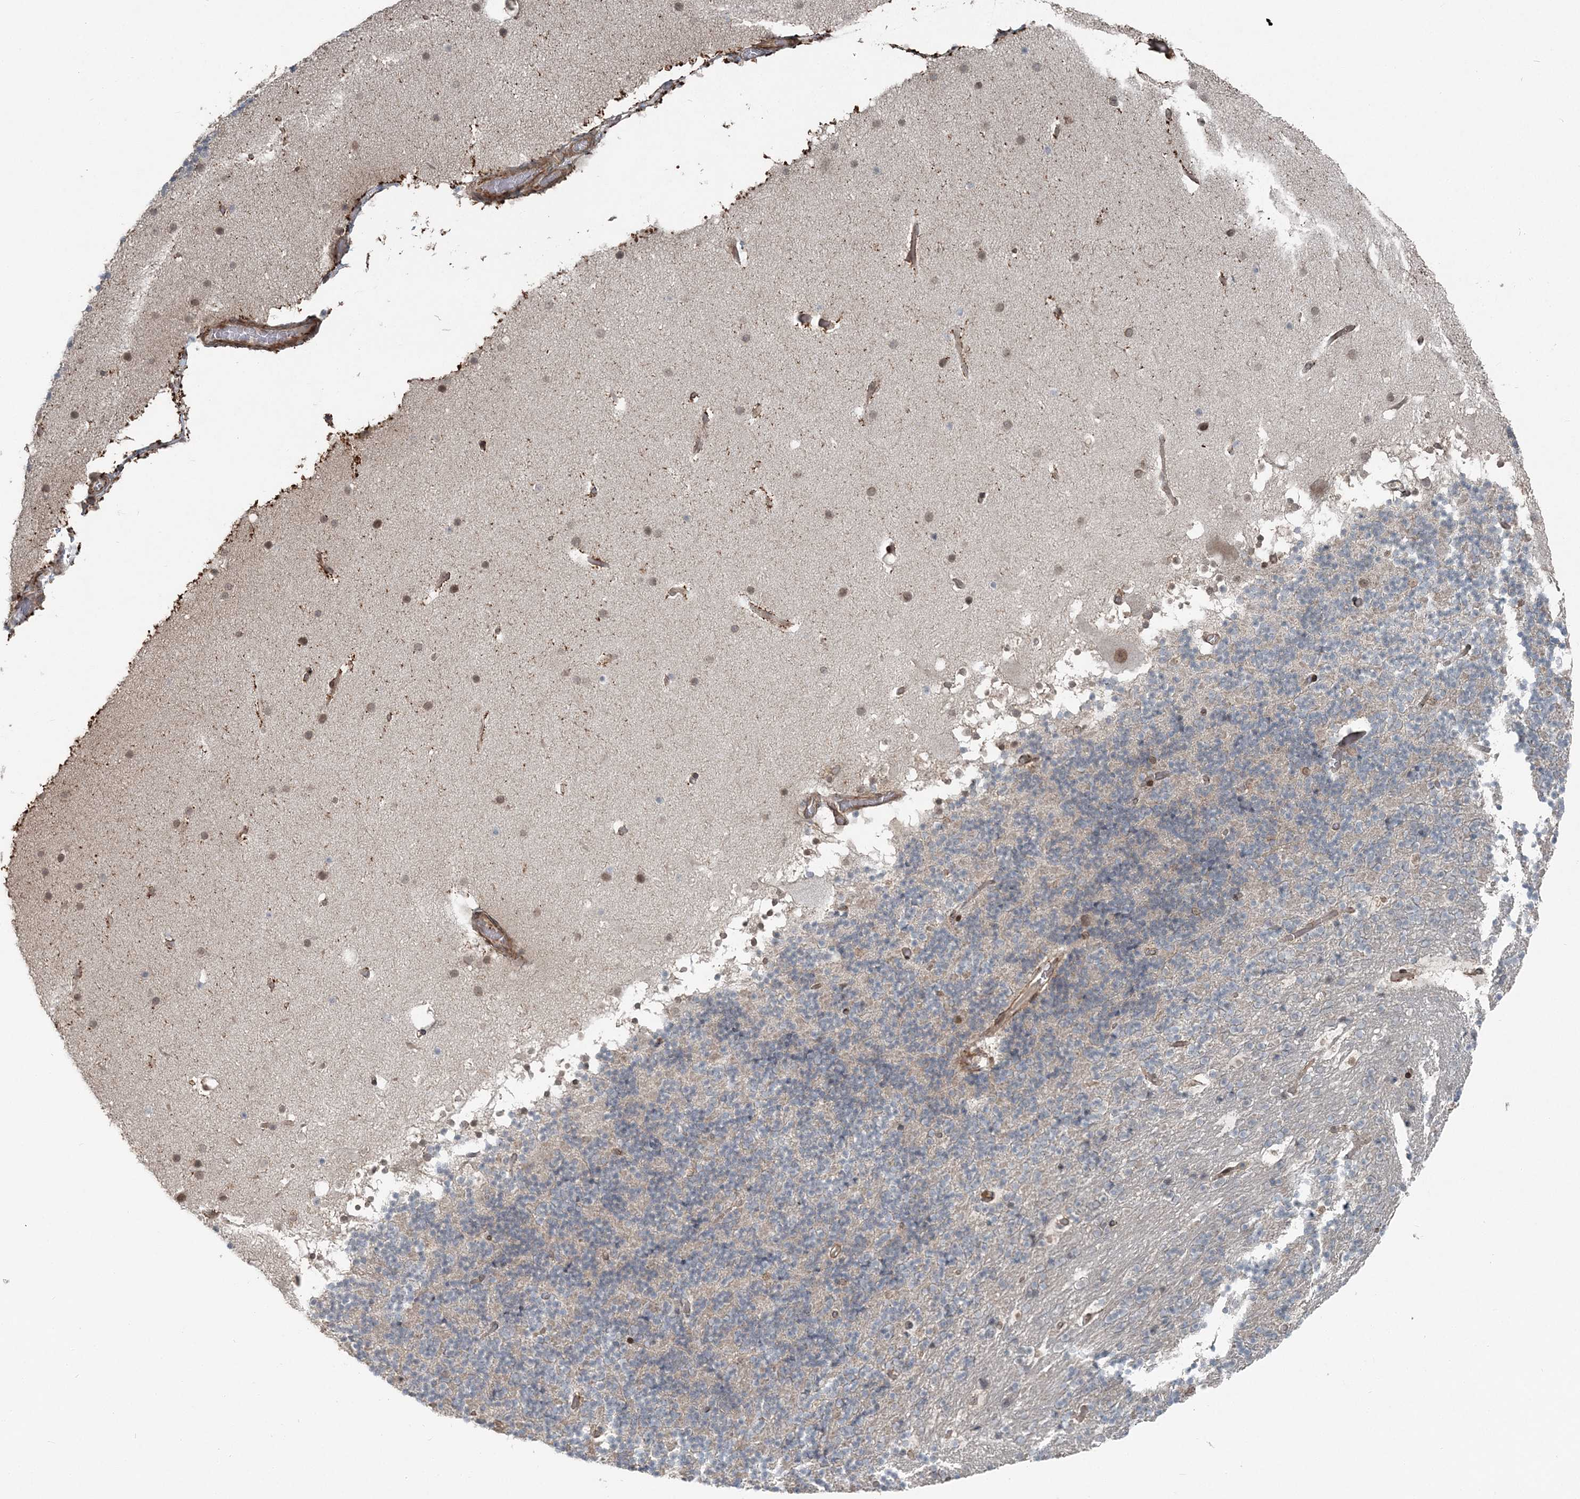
{"staining": {"intensity": "negative", "quantity": "none", "location": "none"}, "tissue": "cerebellum", "cell_type": "Cells in granular layer", "image_type": "normal", "snomed": [{"axis": "morphology", "description": "Normal tissue, NOS"}, {"axis": "topography", "description": "Cerebellum"}], "caption": "This is an immunohistochemistry photomicrograph of benign cerebellum. There is no expression in cells in granular layer.", "gene": "FBXL17", "patient": {"sex": "male", "age": 57}}